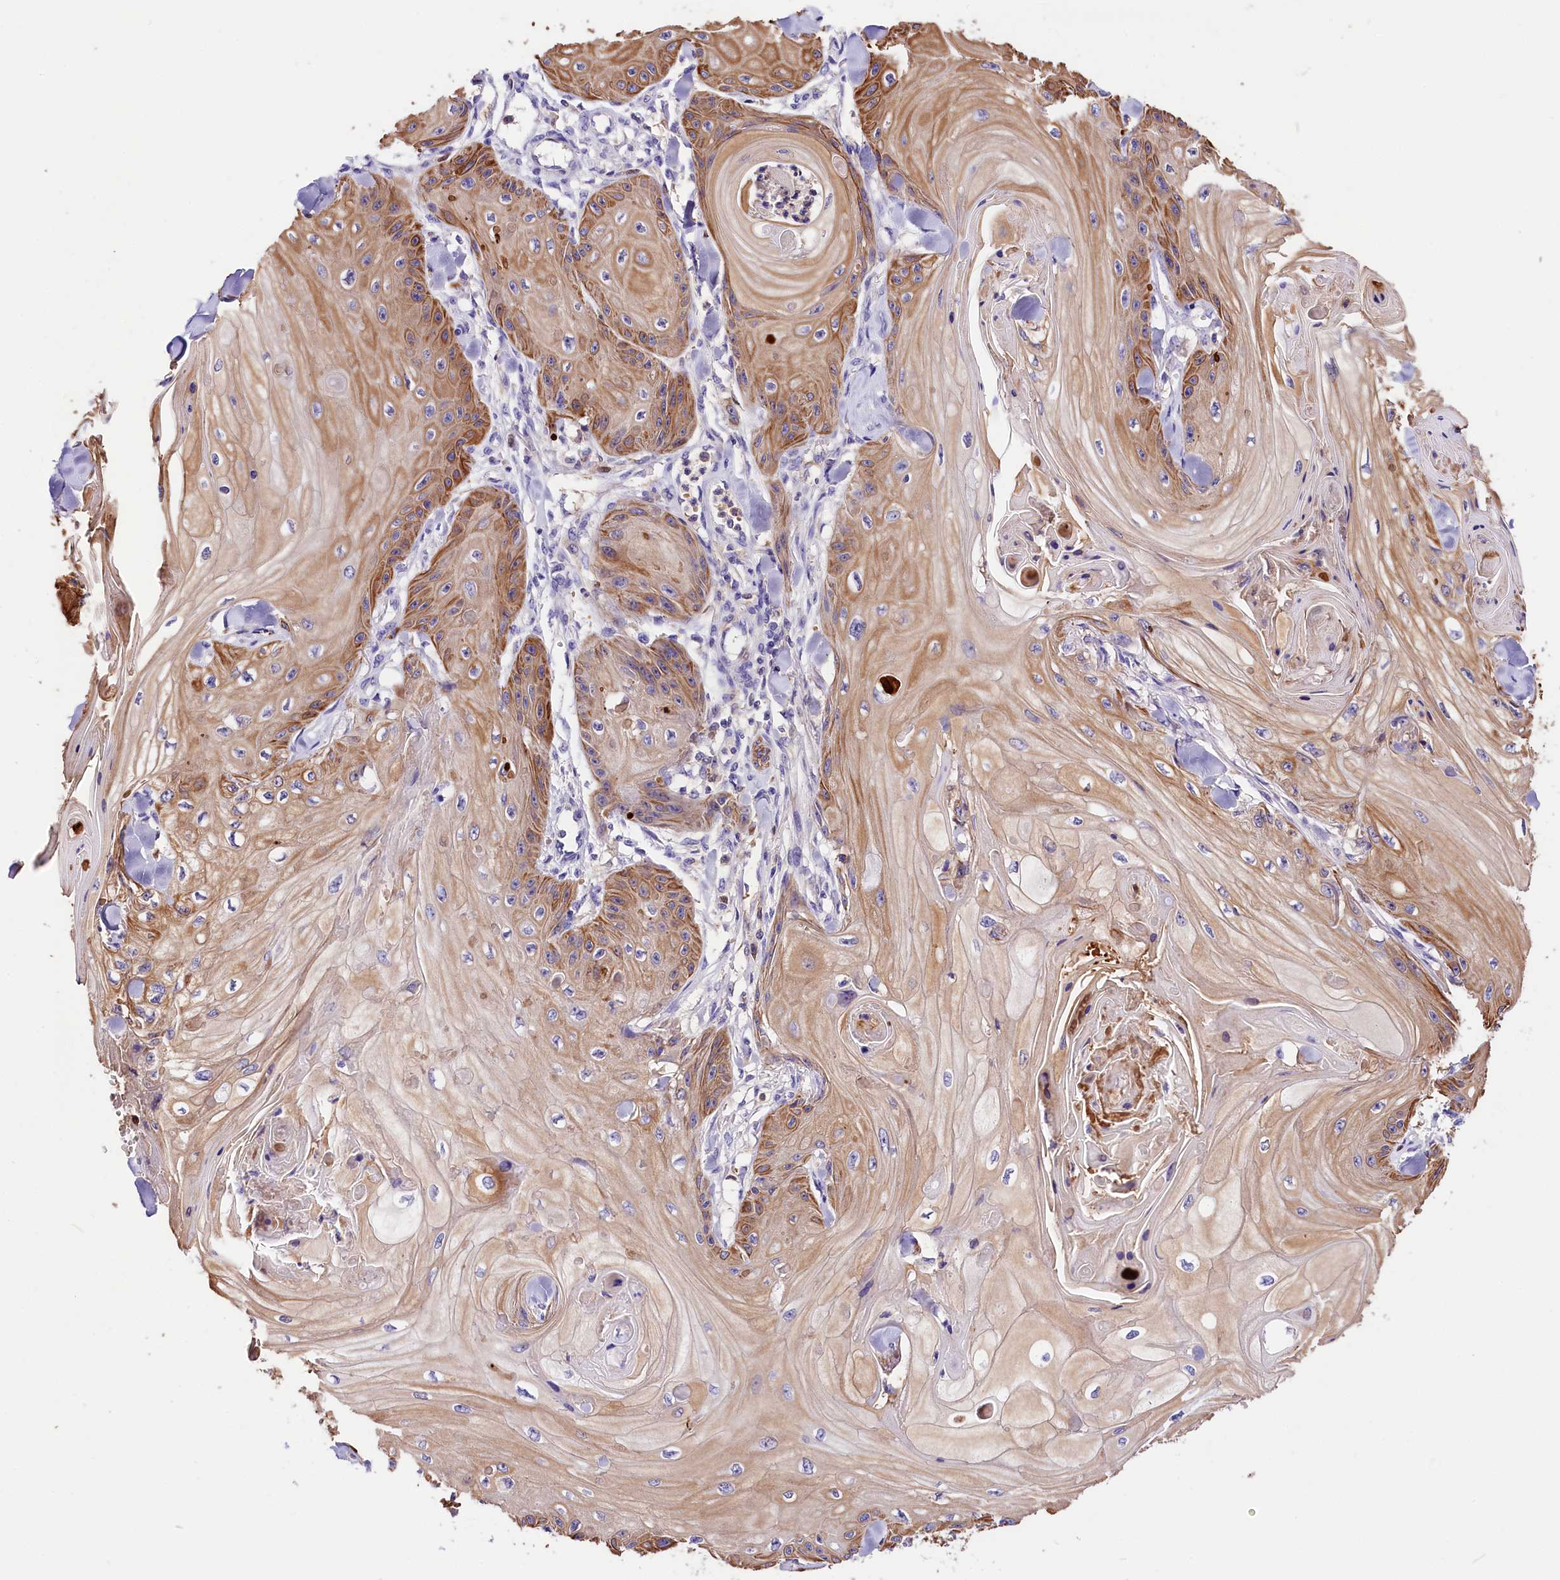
{"staining": {"intensity": "moderate", "quantity": "25%-75%", "location": "cytoplasmic/membranous"}, "tissue": "skin cancer", "cell_type": "Tumor cells", "image_type": "cancer", "snomed": [{"axis": "morphology", "description": "Squamous cell carcinoma, NOS"}, {"axis": "topography", "description": "Skin"}], "caption": "Skin squamous cell carcinoma tissue exhibits moderate cytoplasmic/membranous staining in about 25%-75% of tumor cells", "gene": "ARMC6", "patient": {"sex": "male", "age": 74}}